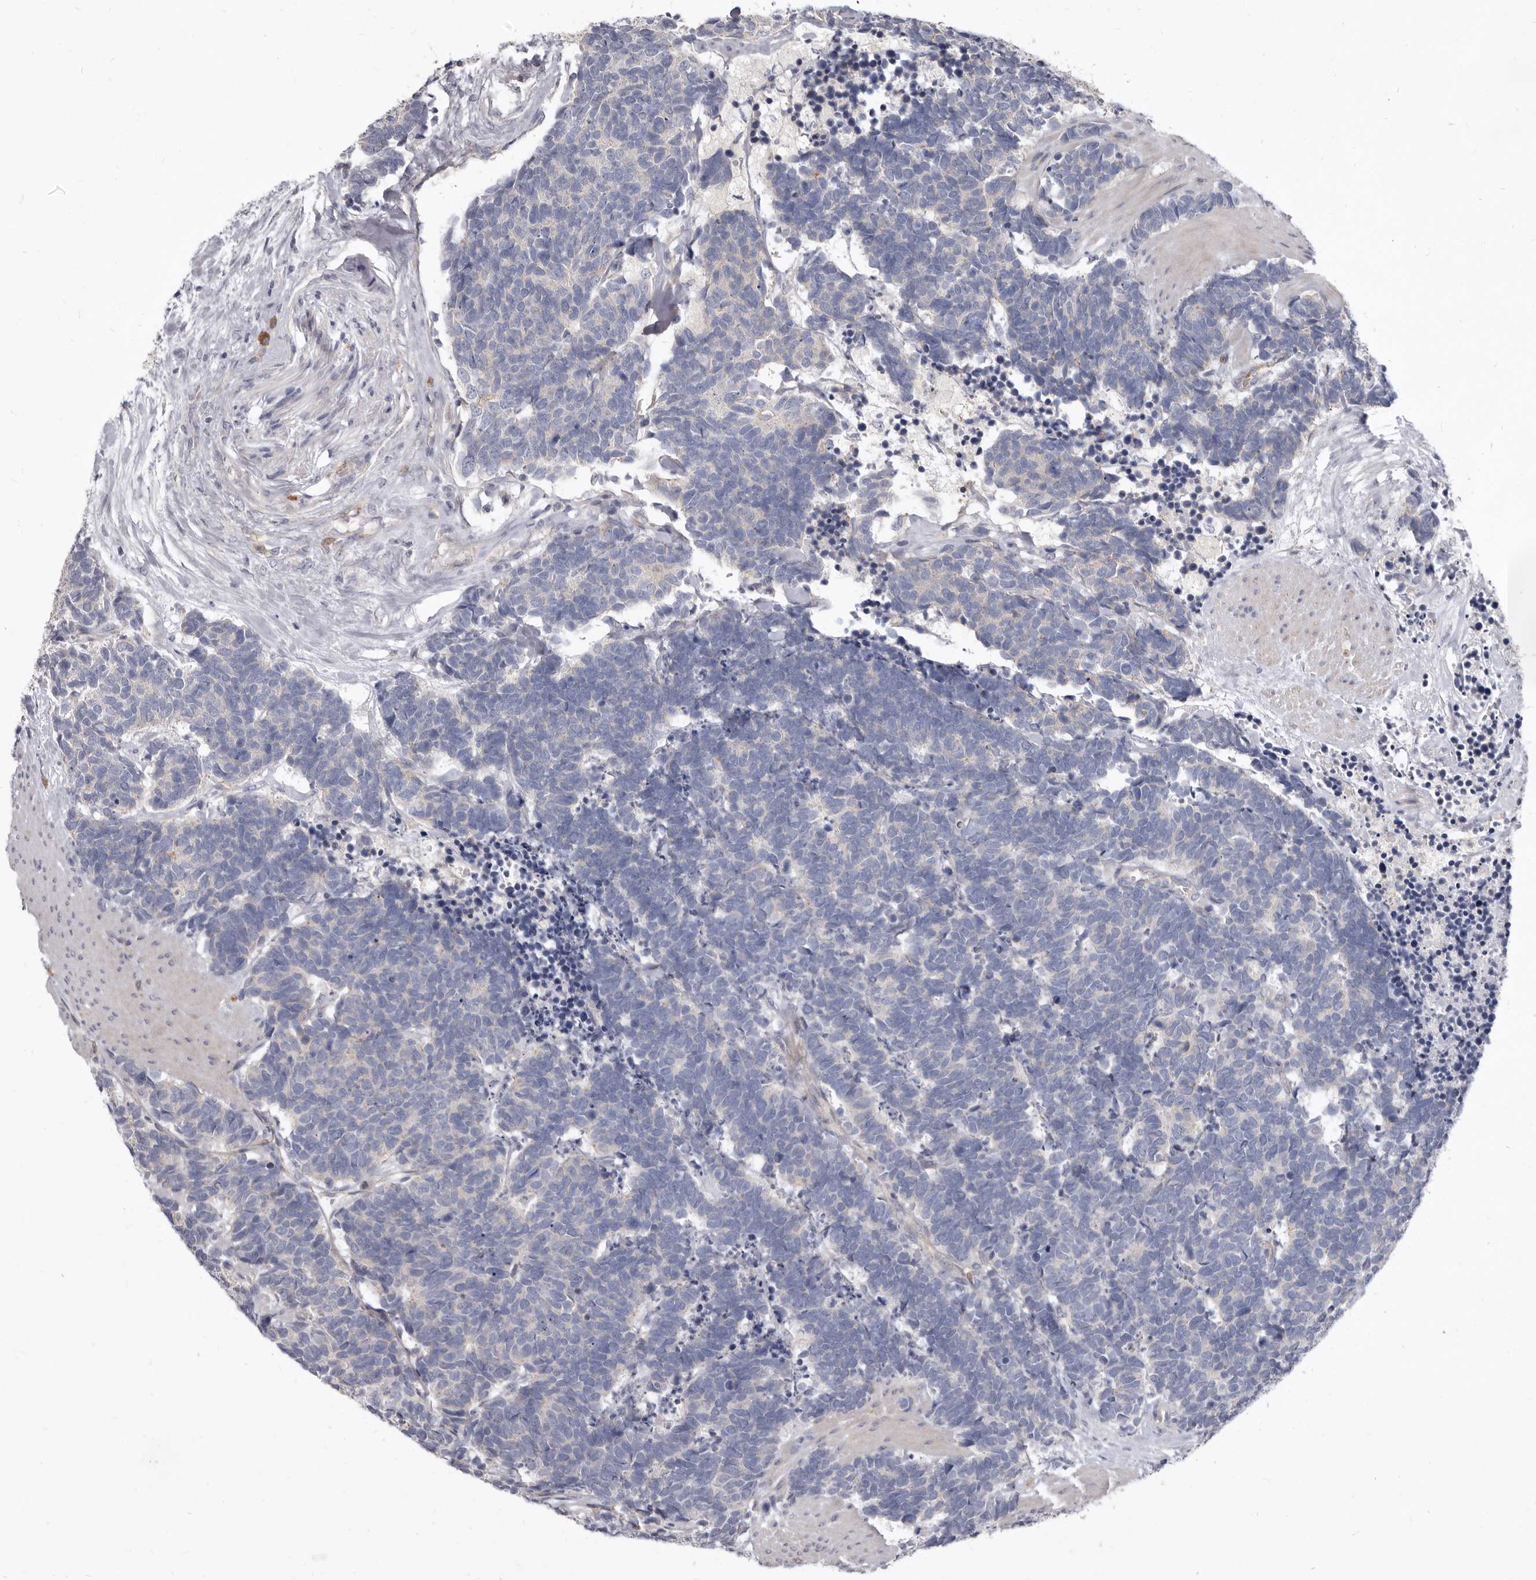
{"staining": {"intensity": "negative", "quantity": "none", "location": "none"}, "tissue": "carcinoid", "cell_type": "Tumor cells", "image_type": "cancer", "snomed": [{"axis": "morphology", "description": "Carcinoma, NOS"}, {"axis": "morphology", "description": "Carcinoid, malignant, NOS"}, {"axis": "topography", "description": "Urinary bladder"}], "caption": "The micrograph shows no staining of tumor cells in carcinoid.", "gene": "FMO2", "patient": {"sex": "male", "age": 57}}